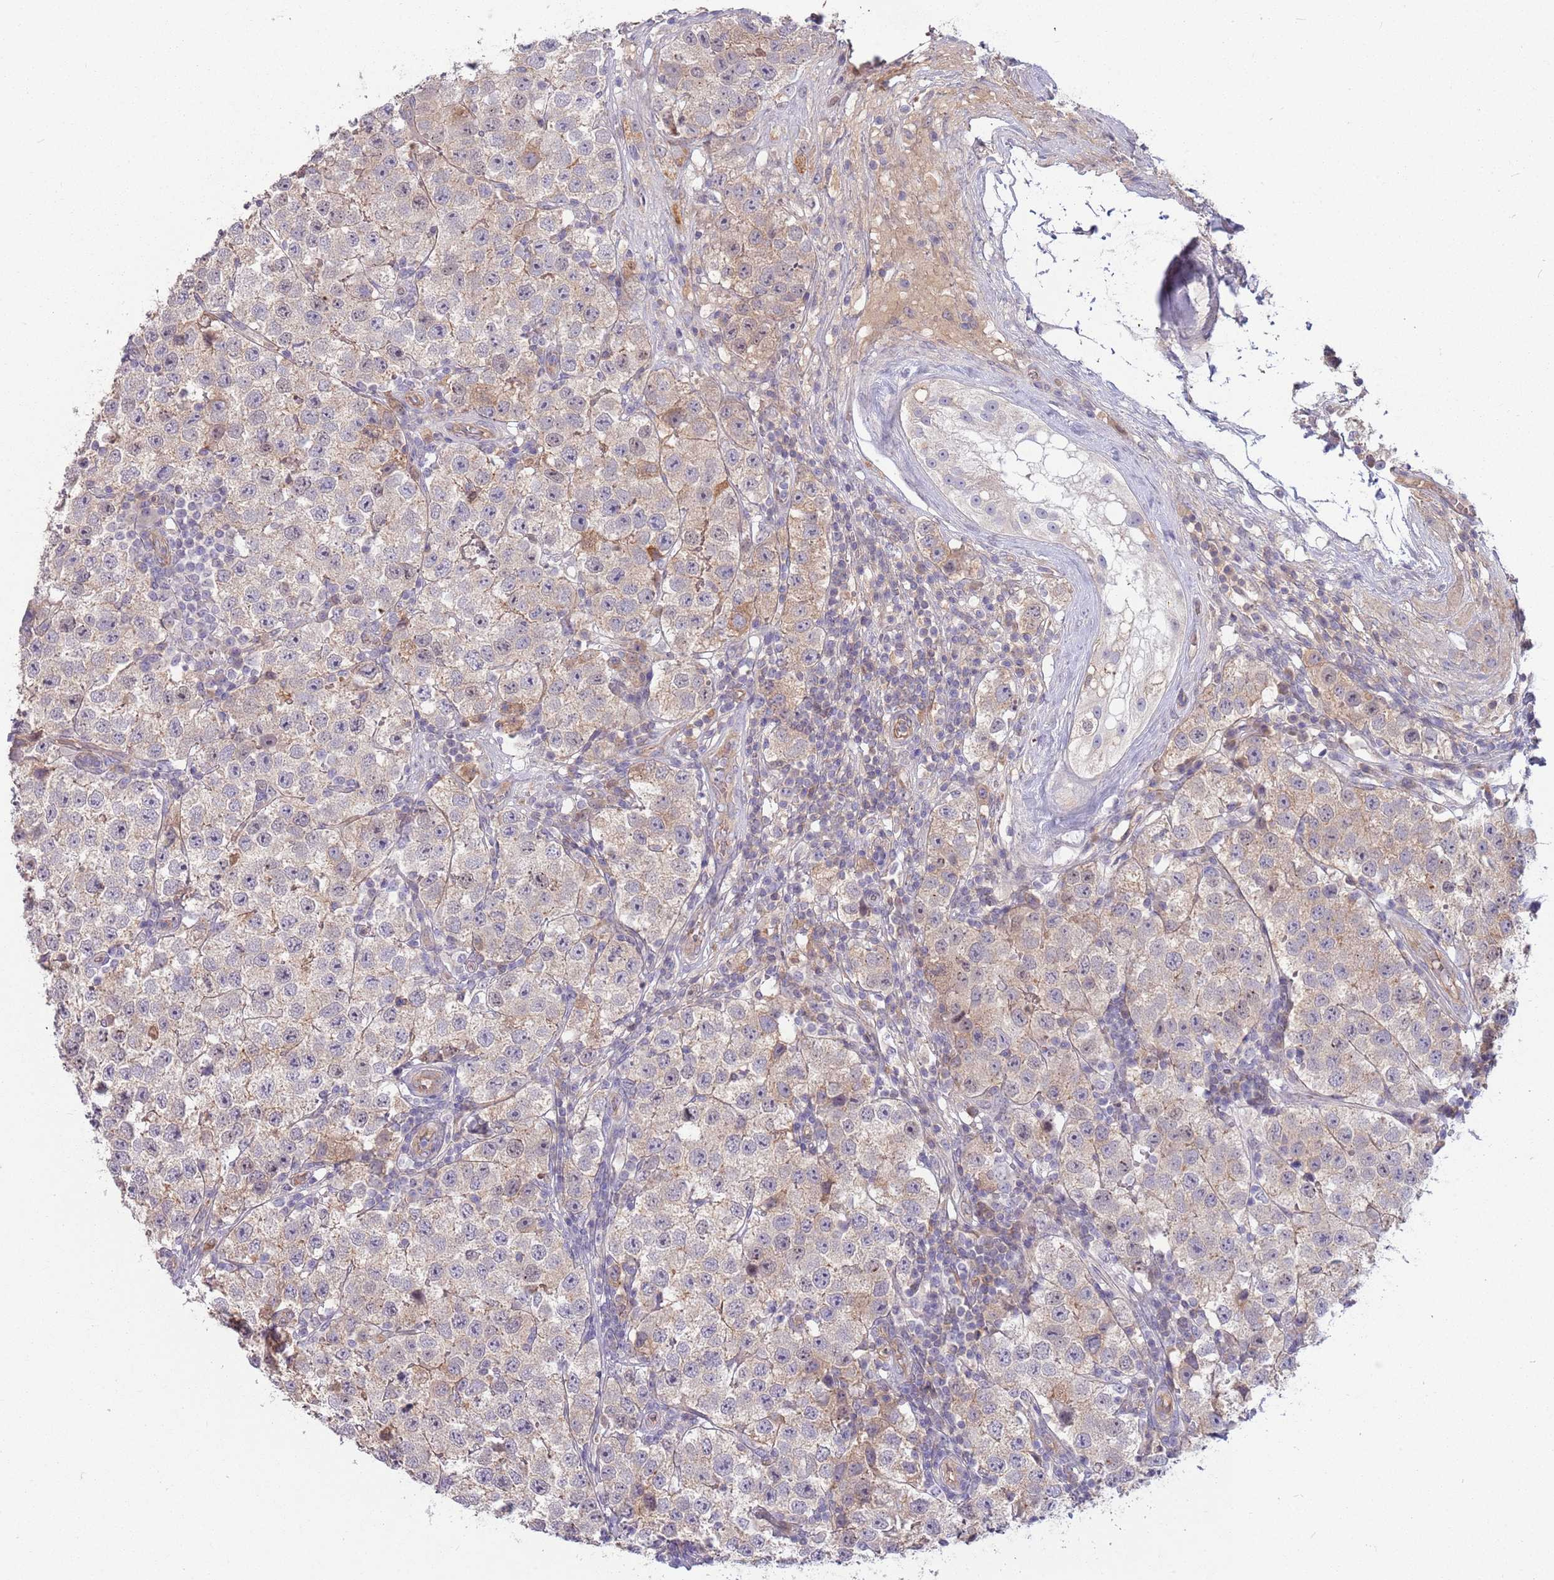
{"staining": {"intensity": "weak", "quantity": "<25%", "location": "cytoplasmic/membranous"}, "tissue": "testis cancer", "cell_type": "Tumor cells", "image_type": "cancer", "snomed": [{"axis": "morphology", "description": "Seminoma, NOS"}, {"axis": "topography", "description": "Testis"}], "caption": "Seminoma (testis) was stained to show a protein in brown. There is no significant positivity in tumor cells.", "gene": "SAV1", "patient": {"sex": "male", "age": 34}}